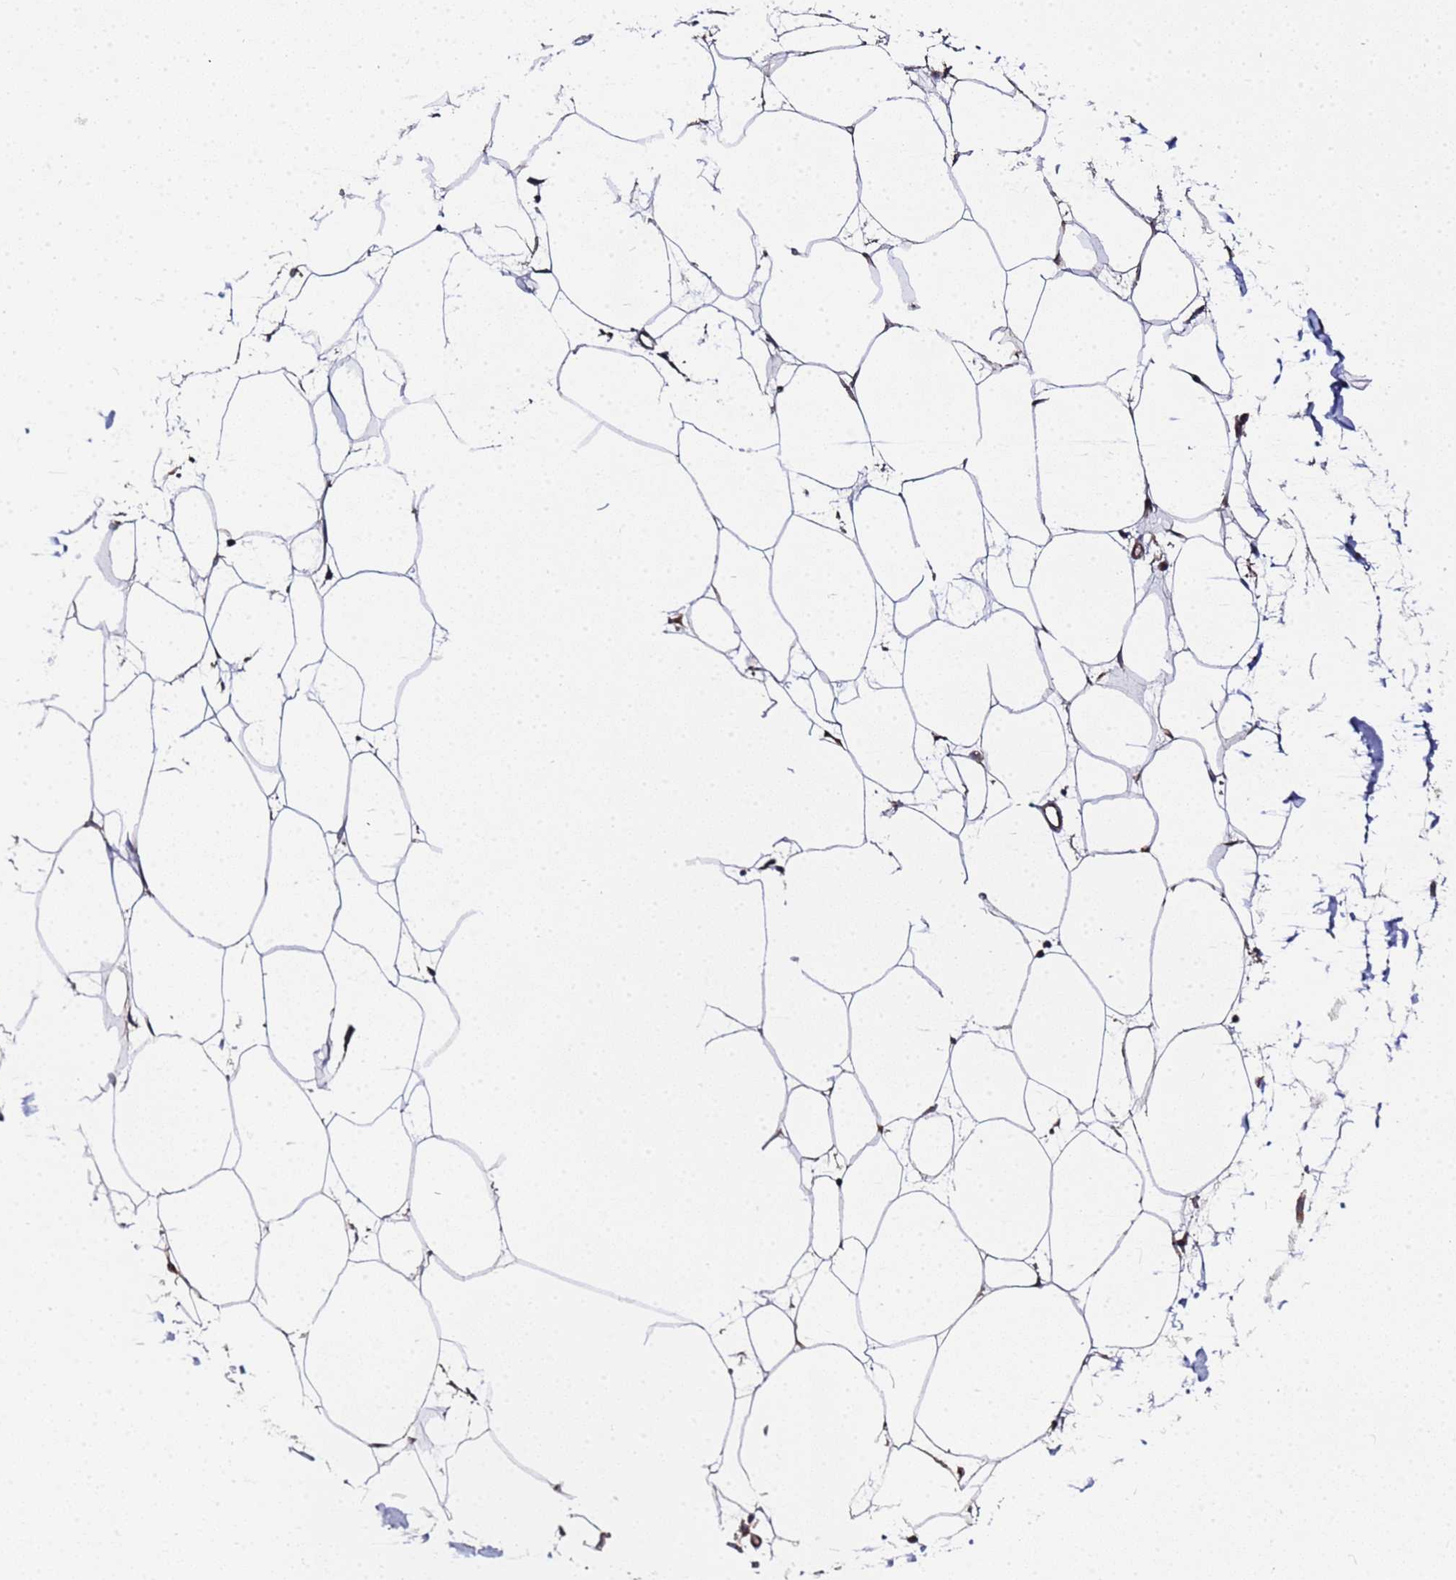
{"staining": {"intensity": "moderate", "quantity": ">75%", "location": "cytoplasmic/membranous"}, "tissue": "adipose tissue", "cell_type": "Adipocytes", "image_type": "normal", "snomed": [{"axis": "morphology", "description": "Normal tissue, NOS"}, {"axis": "topography", "description": "Adipose tissue"}], "caption": "DAB (3,3'-diaminobenzidine) immunohistochemical staining of normal human adipose tissue reveals moderate cytoplasmic/membranous protein positivity in about >75% of adipocytes.", "gene": "MOCS1", "patient": {"sex": "female", "age": 37}}